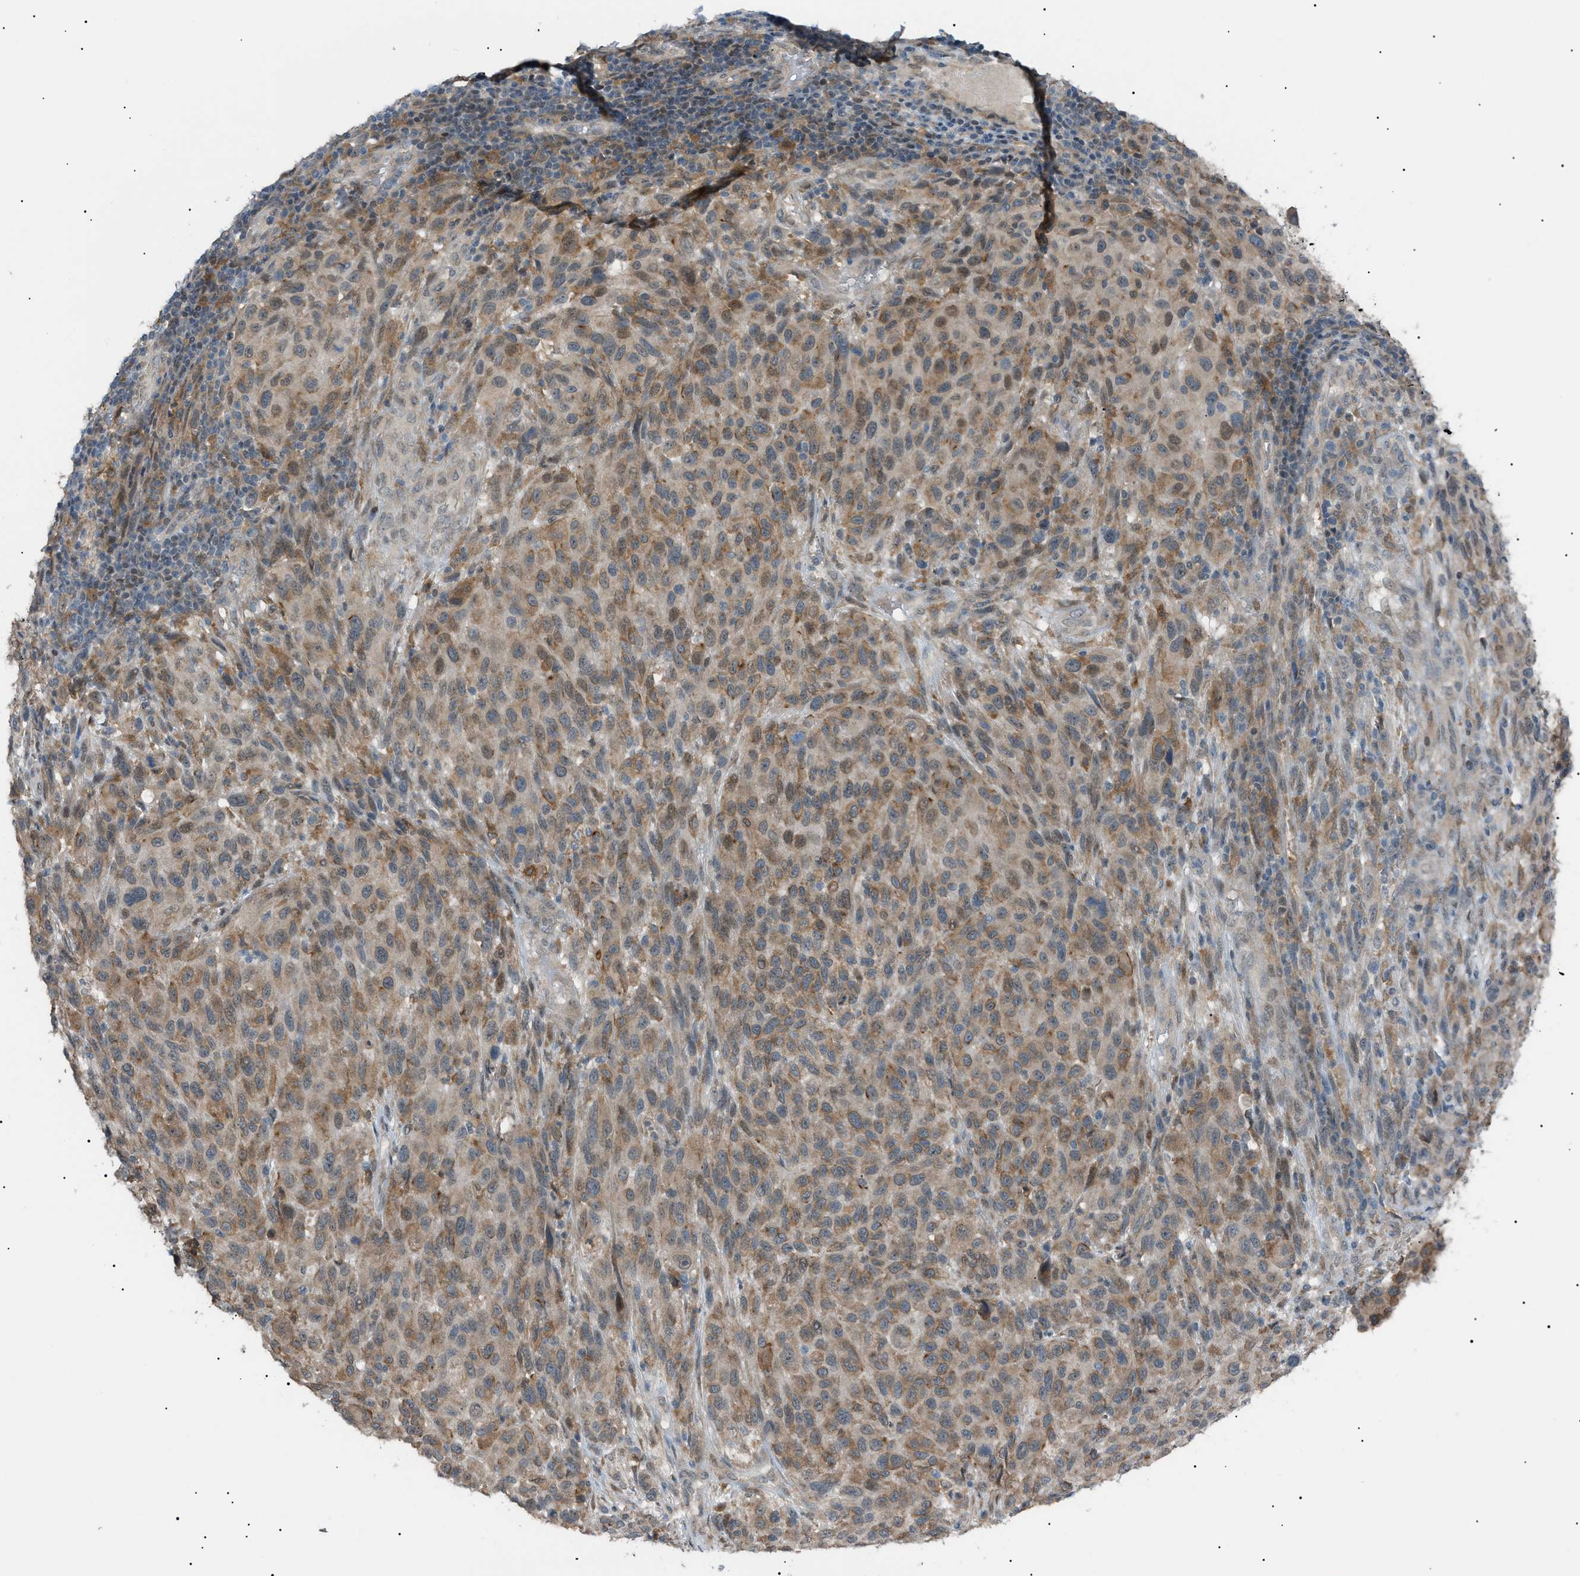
{"staining": {"intensity": "moderate", "quantity": ">75%", "location": "cytoplasmic/membranous"}, "tissue": "melanoma", "cell_type": "Tumor cells", "image_type": "cancer", "snomed": [{"axis": "morphology", "description": "Malignant melanoma, Metastatic site"}, {"axis": "topography", "description": "Lymph node"}], "caption": "Malignant melanoma (metastatic site) stained with a protein marker shows moderate staining in tumor cells.", "gene": "LPIN2", "patient": {"sex": "male", "age": 61}}